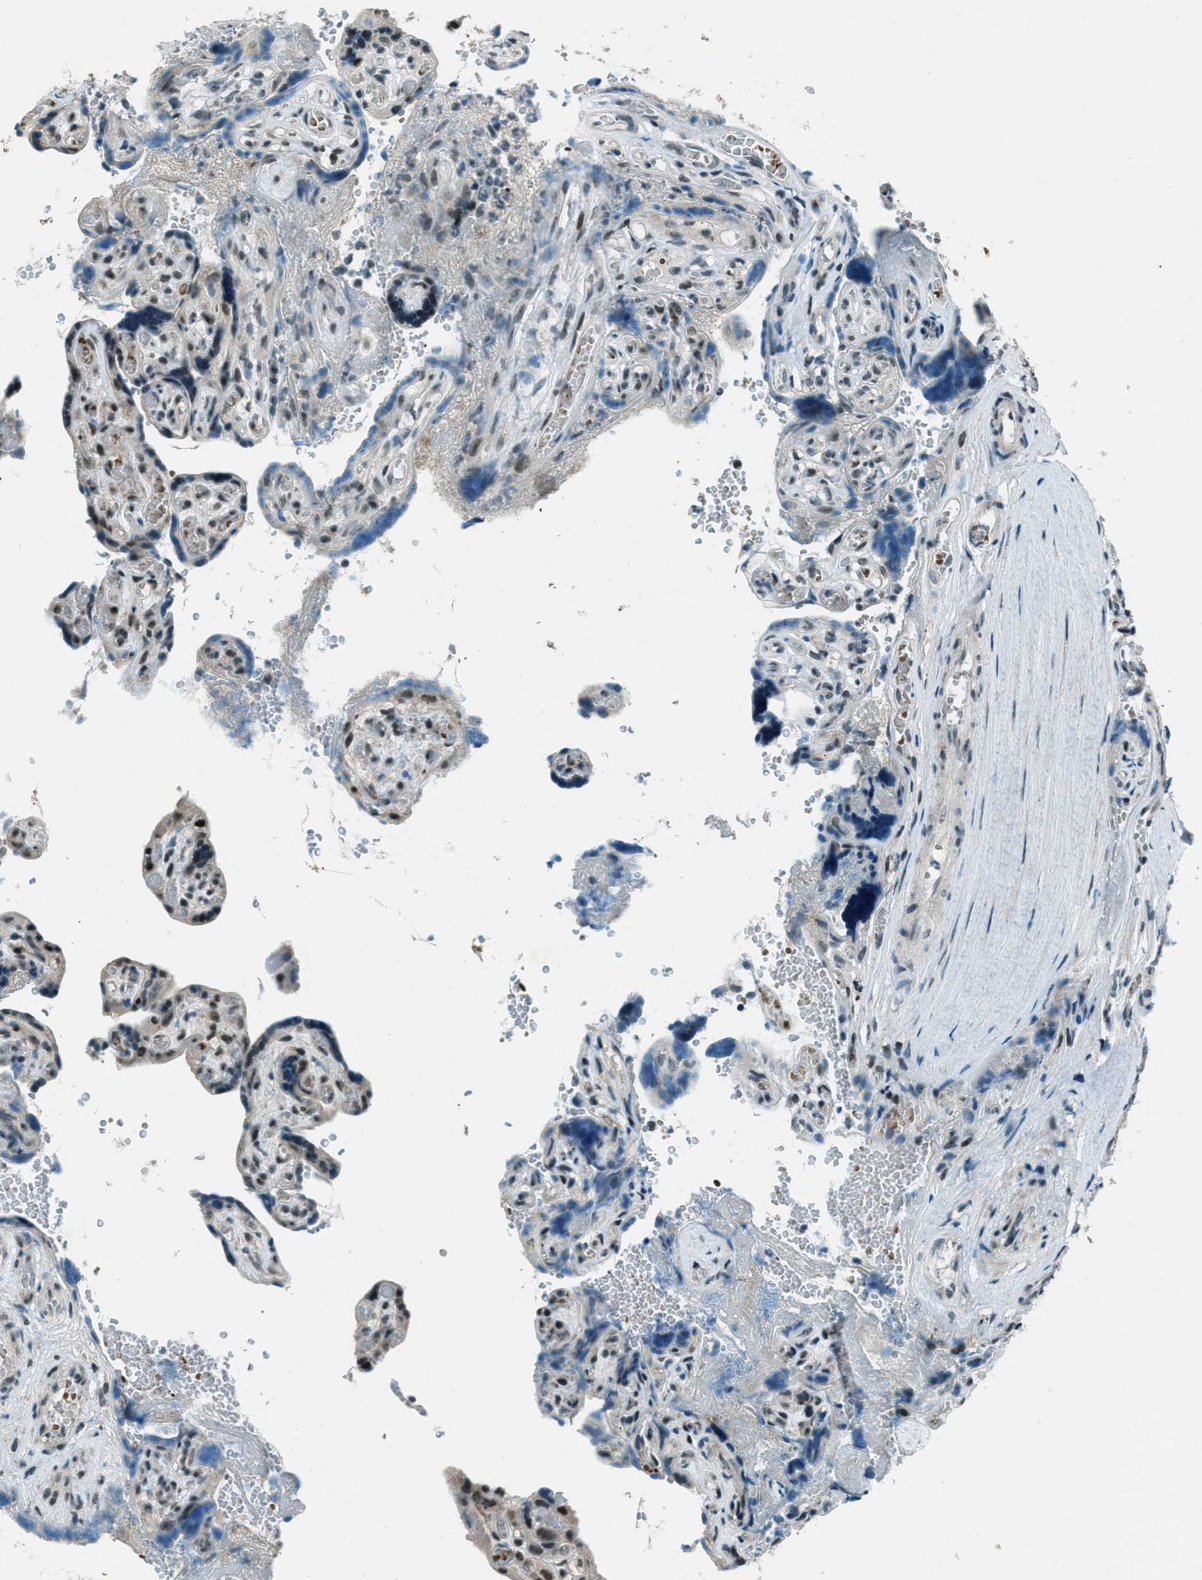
{"staining": {"intensity": "strong", "quantity": "25%-75%", "location": "nuclear"}, "tissue": "placenta", "cell_type": "Decidual cells", "image_type": "normal", "snomed": [{"axis": "morphology", "description": "Normal tissue, NOS"}, {"axis": "topography", "description": "Placenta"}], "caption": "A high amount of strong nuclear staining is appreciated in approximately 25%-75% of decidual cells in unremarkable placenta. Immunohistochemistry stains the protein in brown and the nuclei are stained blue.", "gene": "TARDBP", "patient": {"sex": "female", "age": 30}}